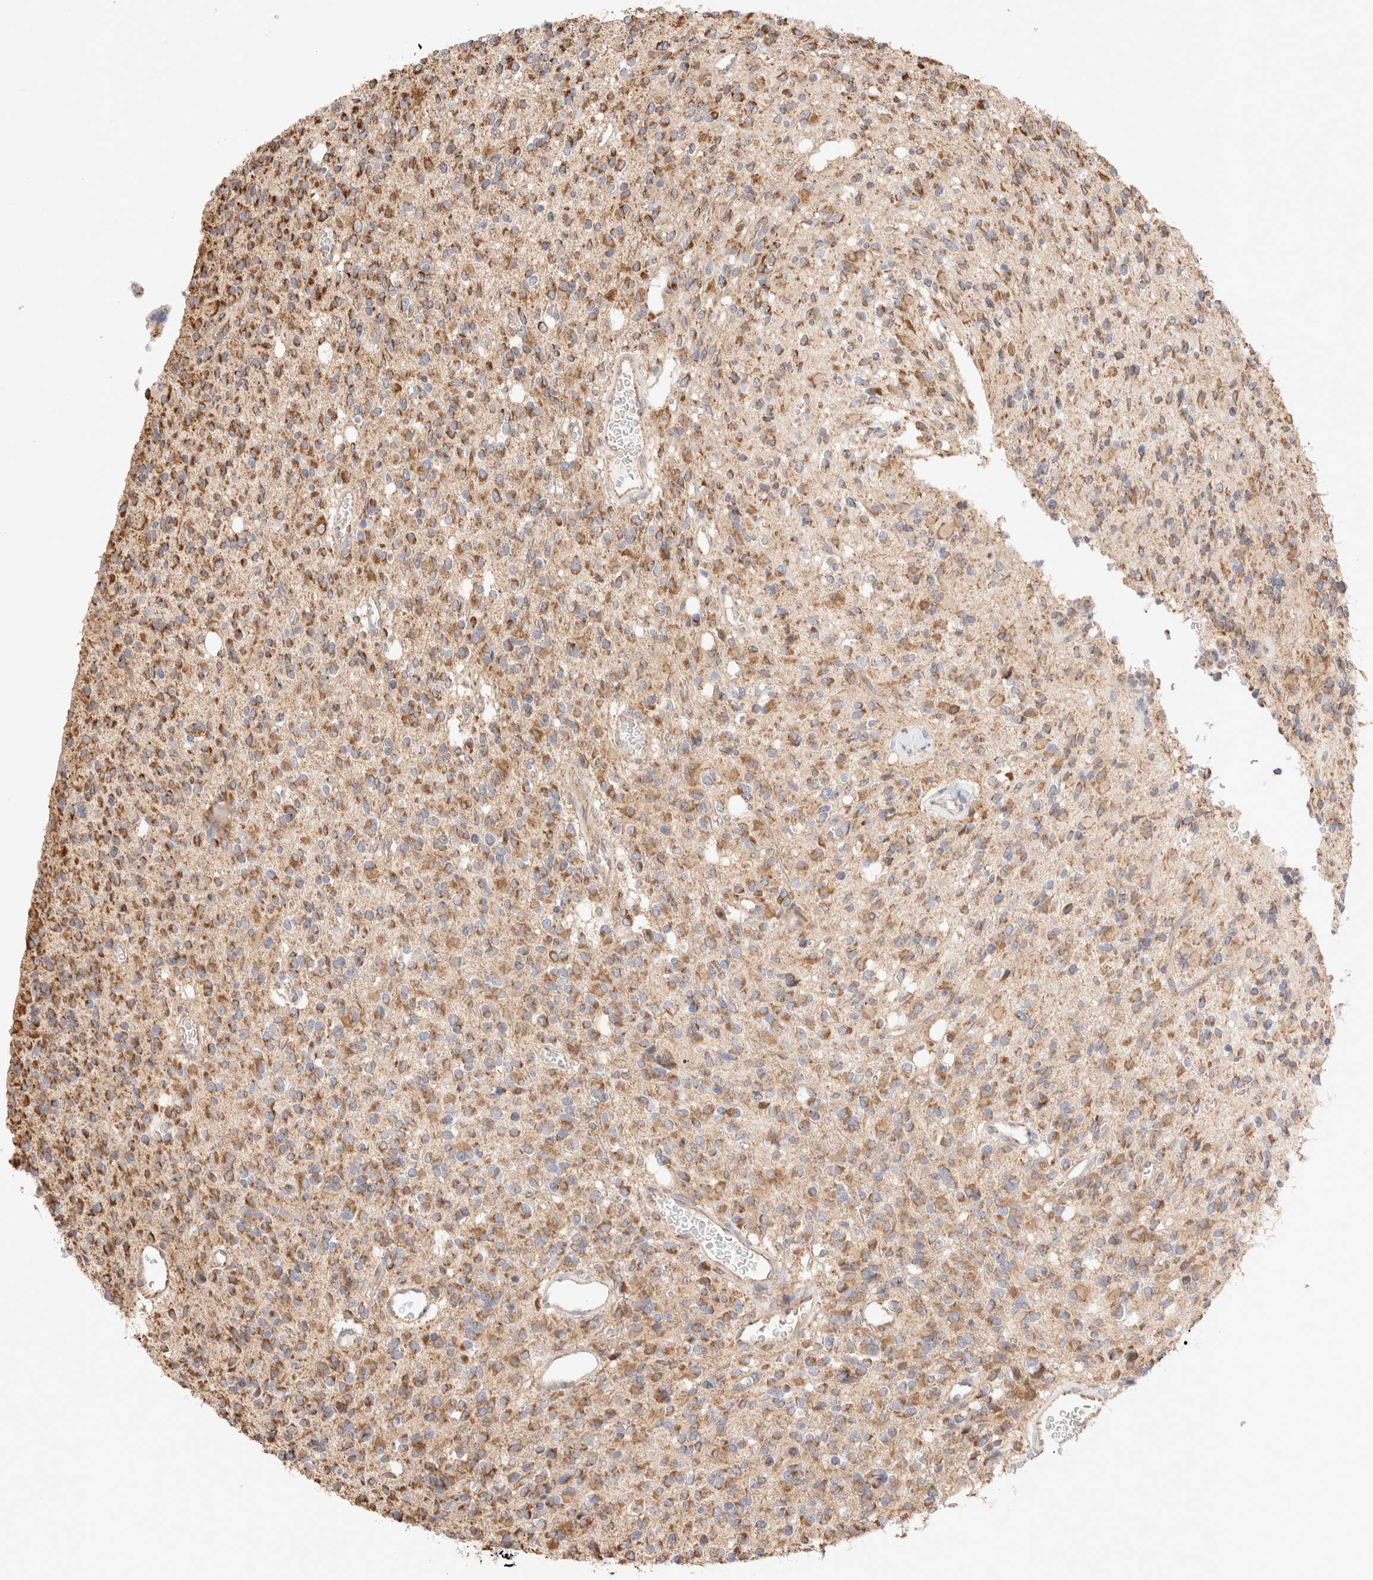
{"staining": {"intensity": "moderate", "quantity": ">75%", "location": "cytoplasmic/membranous"}, "tissue": "glioma", "cell_type": "Tumor cells", "image_type": "cancer", "snomed": [{"axis": "morphology", "description": "Glioma, malignant, High grade"}, {"axis": "topography", "description": "Brain"}], "caption": "This photomicrograph reveals glioma stained with immunohistochemistry to label a protein in brown. The cytoplasmic/membranous of tumor cells show moderate positivity for the protein. Nuclei are counter-stained blue.", "gene": "TMPPE", "patient": {"sex": "male", "age": 34}}